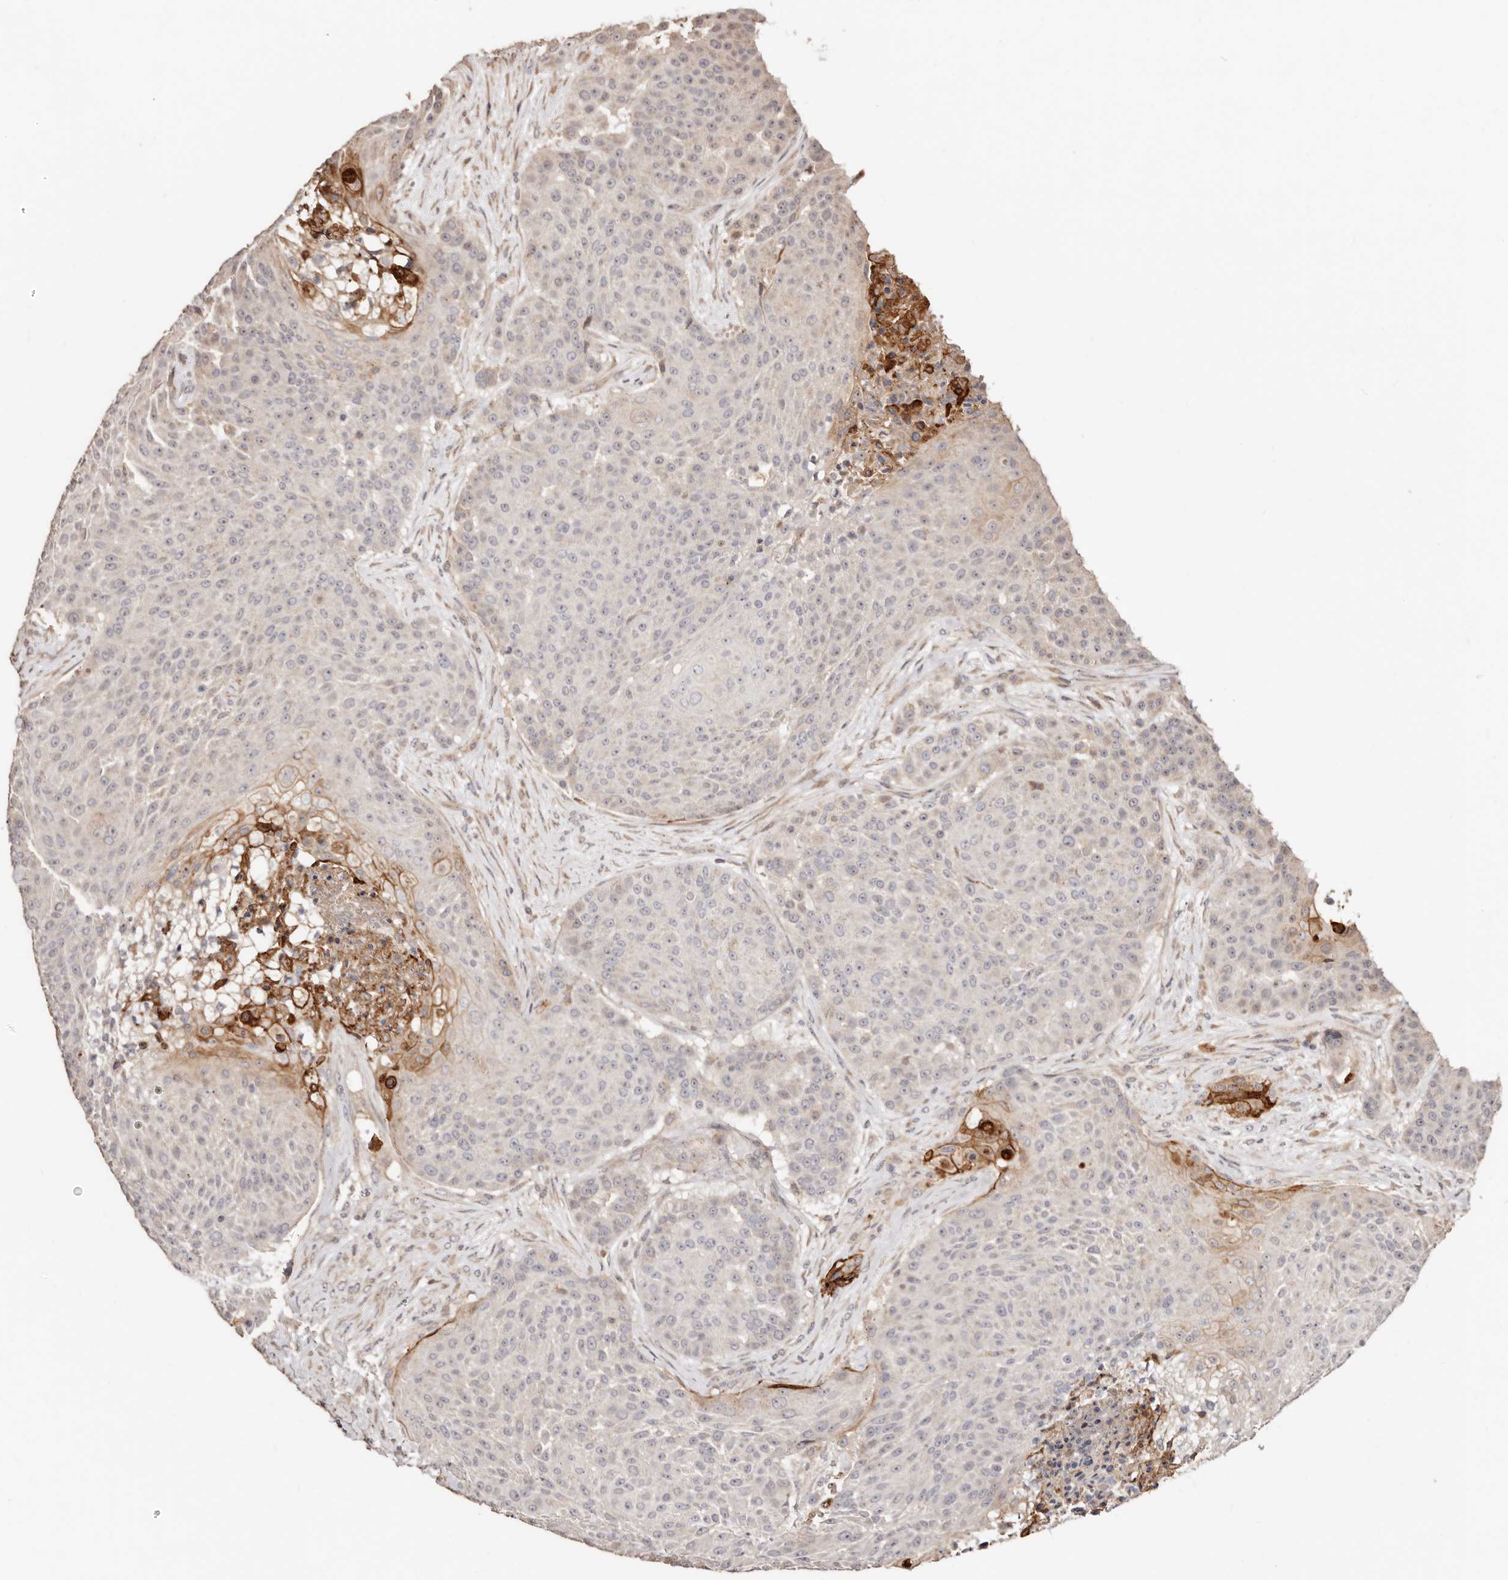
{"staining": {"intensity": "negative", "quantity": "none", "location": "none"}, "tissue": "urothelial cancer", "cell_type": "Tumor cells", "image_type": "cancer", "snomed": [{"axis": "morphology", "description": "Urothelial carcinoma, High grade"}, {"axis": "topography", "description": "Urinary bladder"}], "caption": "A histopathology image of human urothelial cancer is negative for staining in tumor cells.", "gene": "APOL6", "patient": {"sex": "female", "age": 63}}